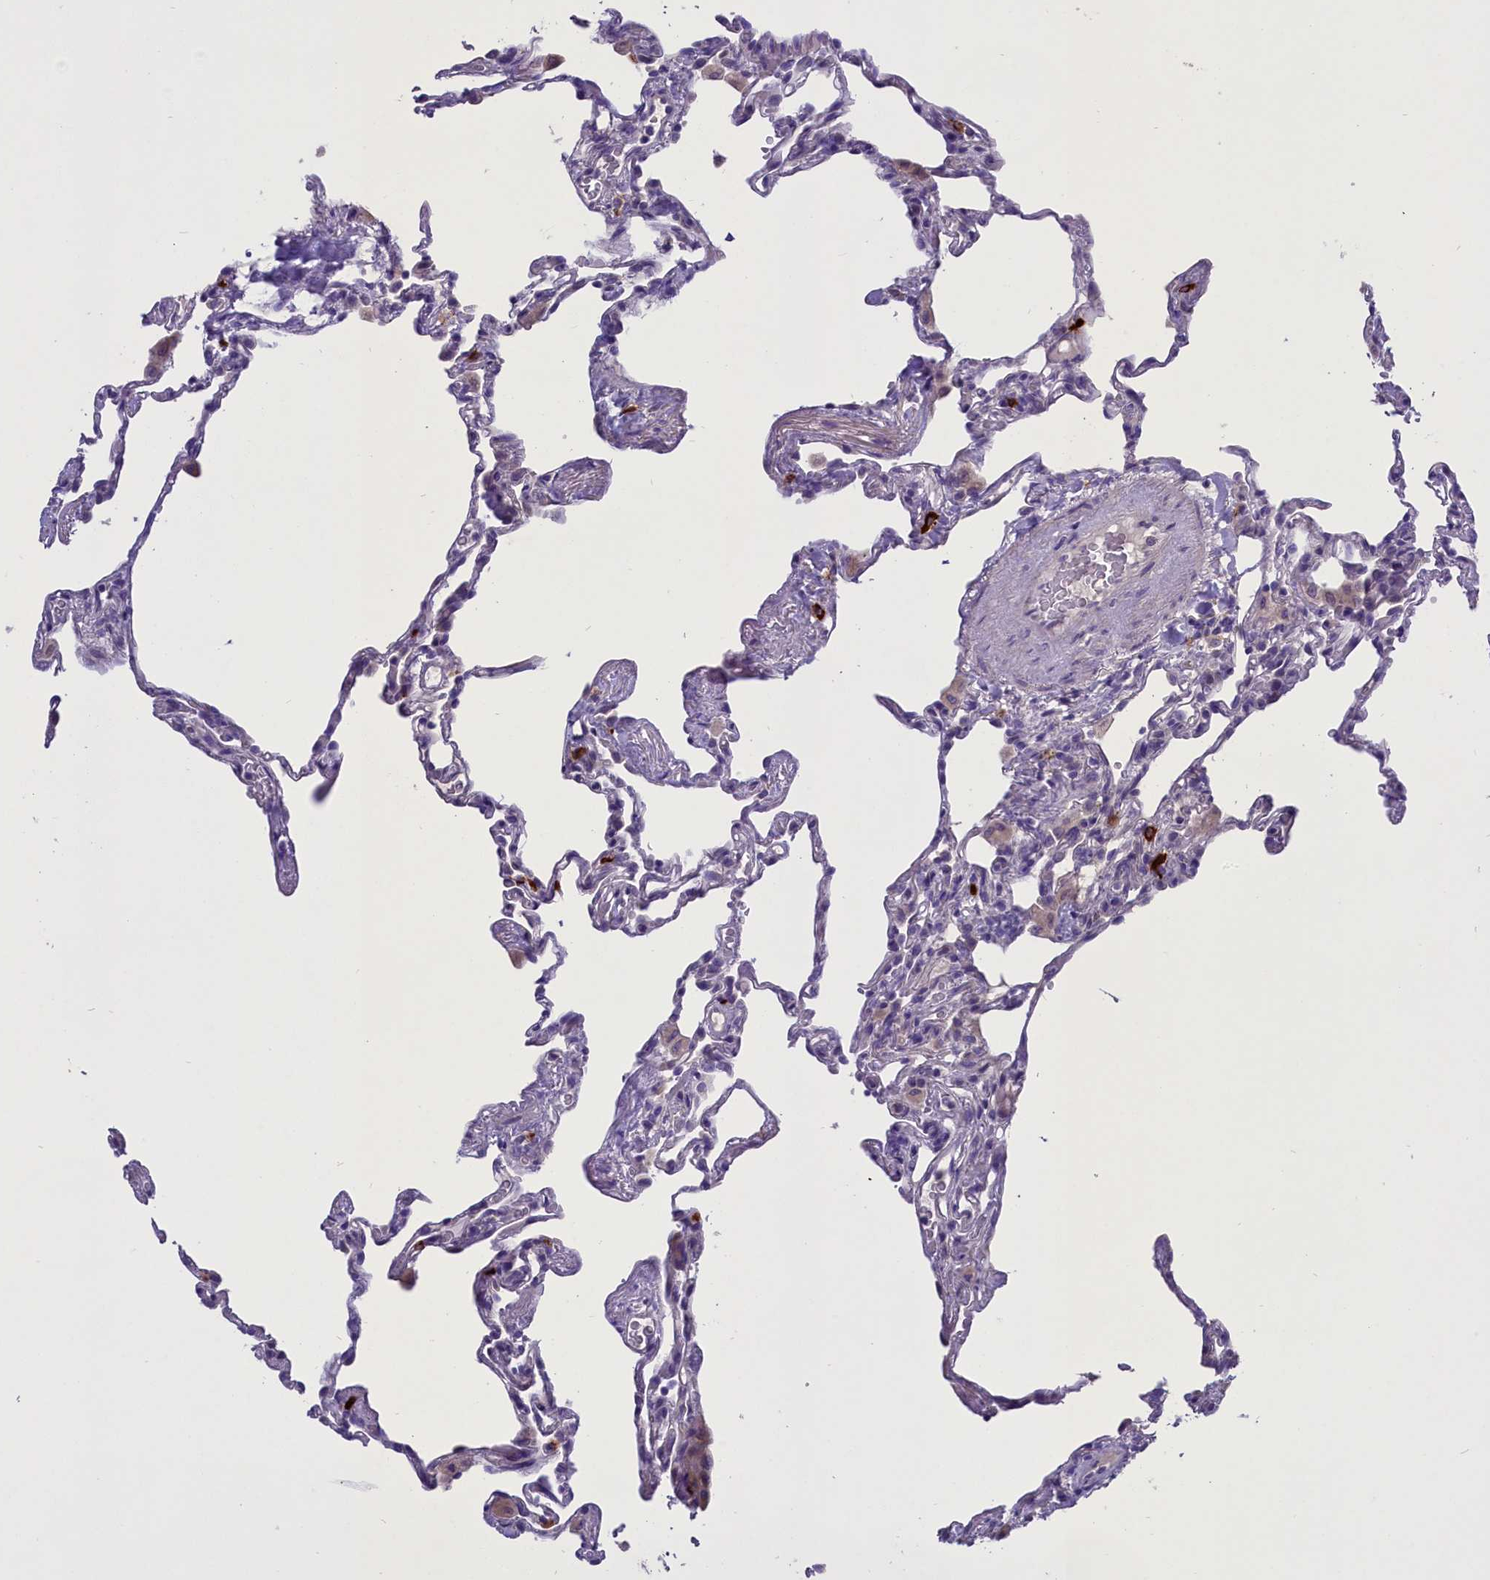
{"staining": {"intensity": "moderate", "quantity": "<25%", "location": "cytoplasmic/membranous"}, "tissue": "lung", "cell_type": "Alveolar cells", "image_type": "normal", "snomed": [{"axis": "morphology", "description": "Normal tissue, NOS"}, {"axis": "topography", "description": "Lung"}], "caption": "Immunohistochemistry histopathology image of normal lung: human lung stained using immunohistochemistry exhibits low levels of moderate protein expression localized specifically in the cytoplasmic/membranous of alveolar cells, appearing as a cytoplasmic/membranous brown color.", "gene": "ENPP6", "patient": {"sex": "male", "age": 59}}